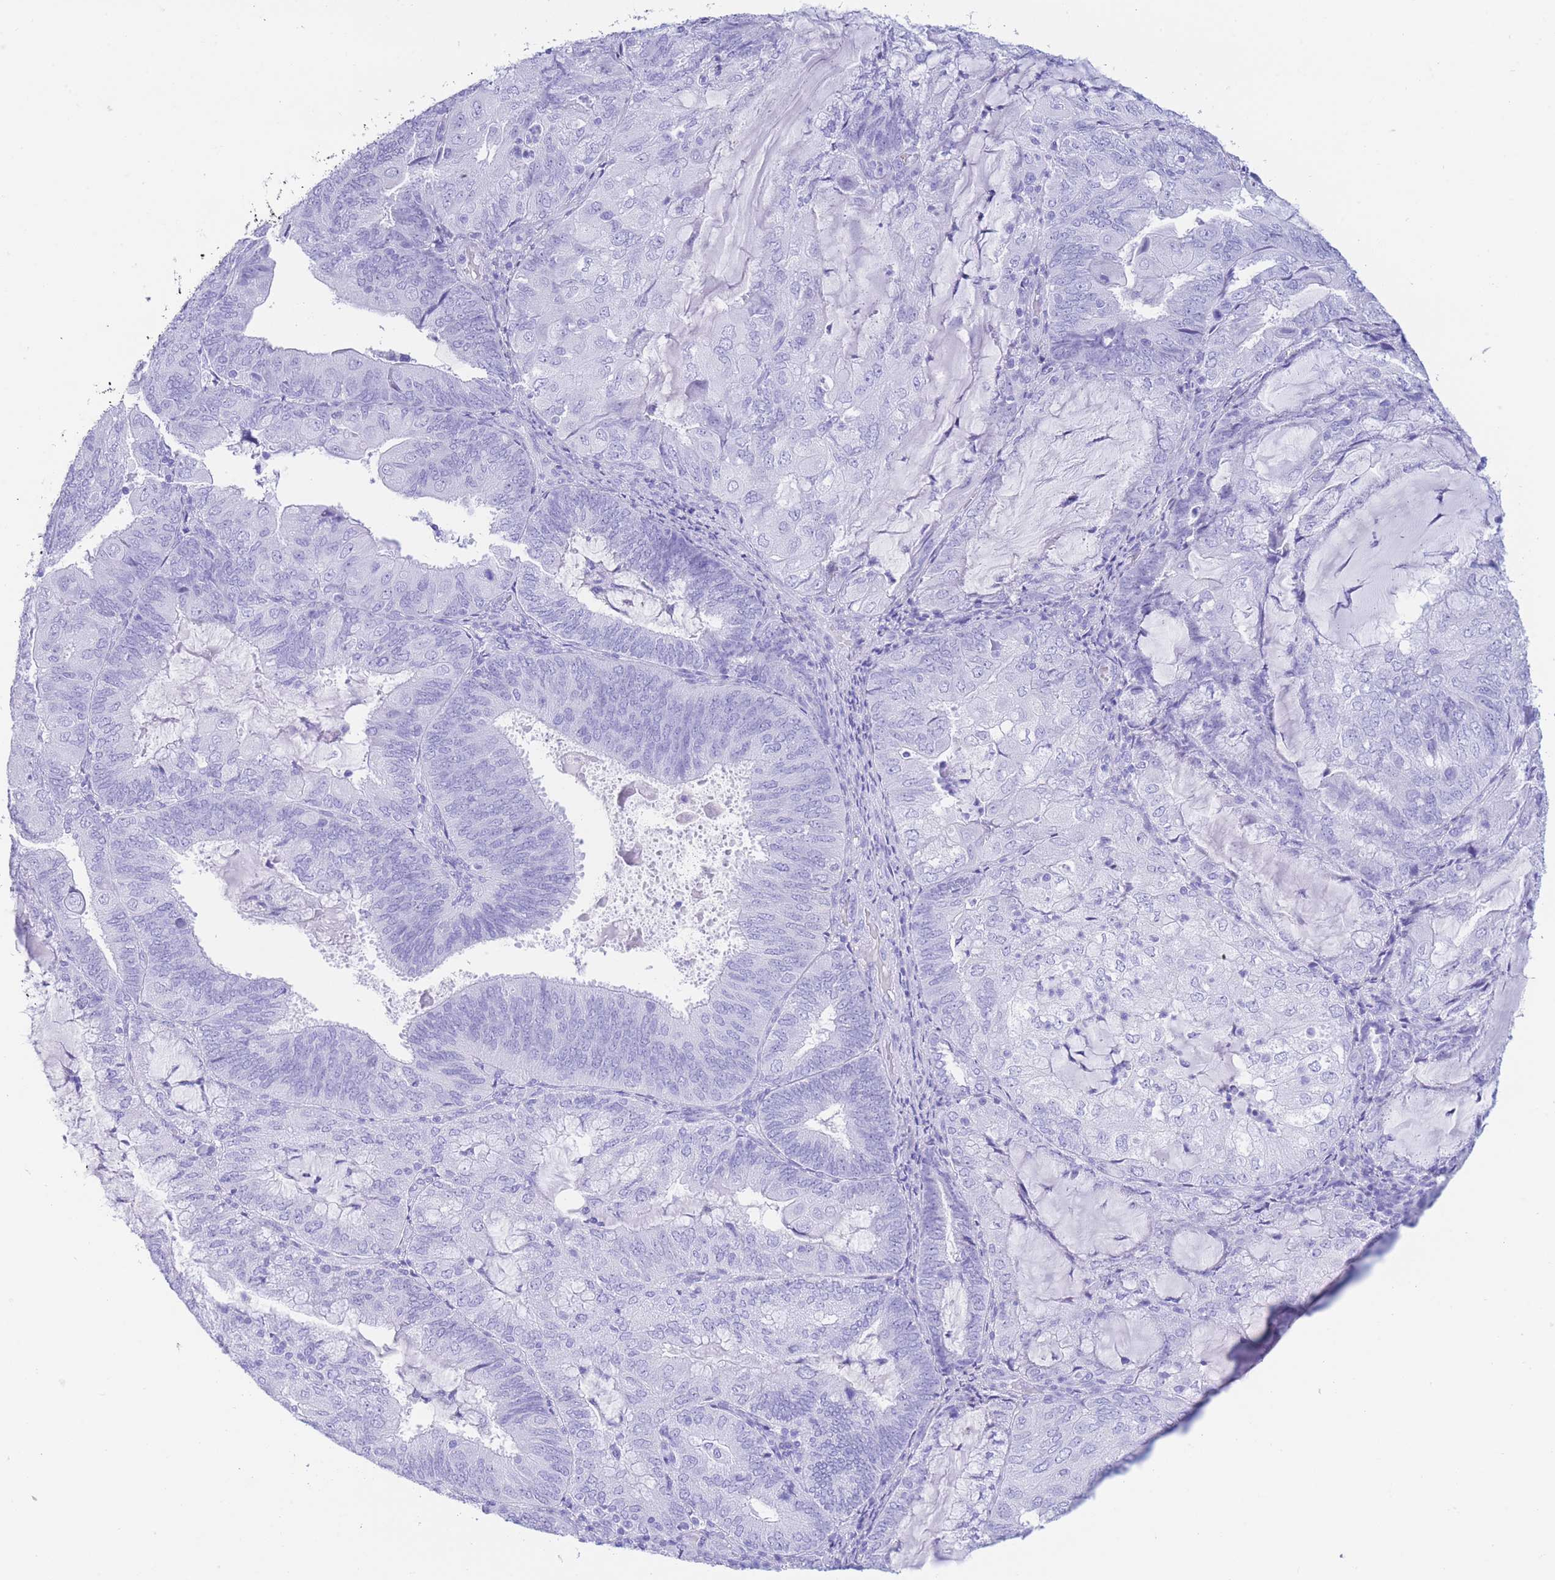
{"staining": {"intensity": "negative", "quantity": "none", "location": "none"}, "tissue": "endometrial cancer", "cell_type": "Tumor cells", "image_type": "cancer", "snomed": [{"axis": "morphology", "description": "Adenocarcinoma, NOS"}, {"axis": "topography", "description": "Endometrium"}], "caption": "There is no significant staining in tumor cells of endometrial cancer. (IHC, brightfield microscopy, high magnification).", "gene": "SLCO1B3", "patient": {"sex": "female", "age": 81}}